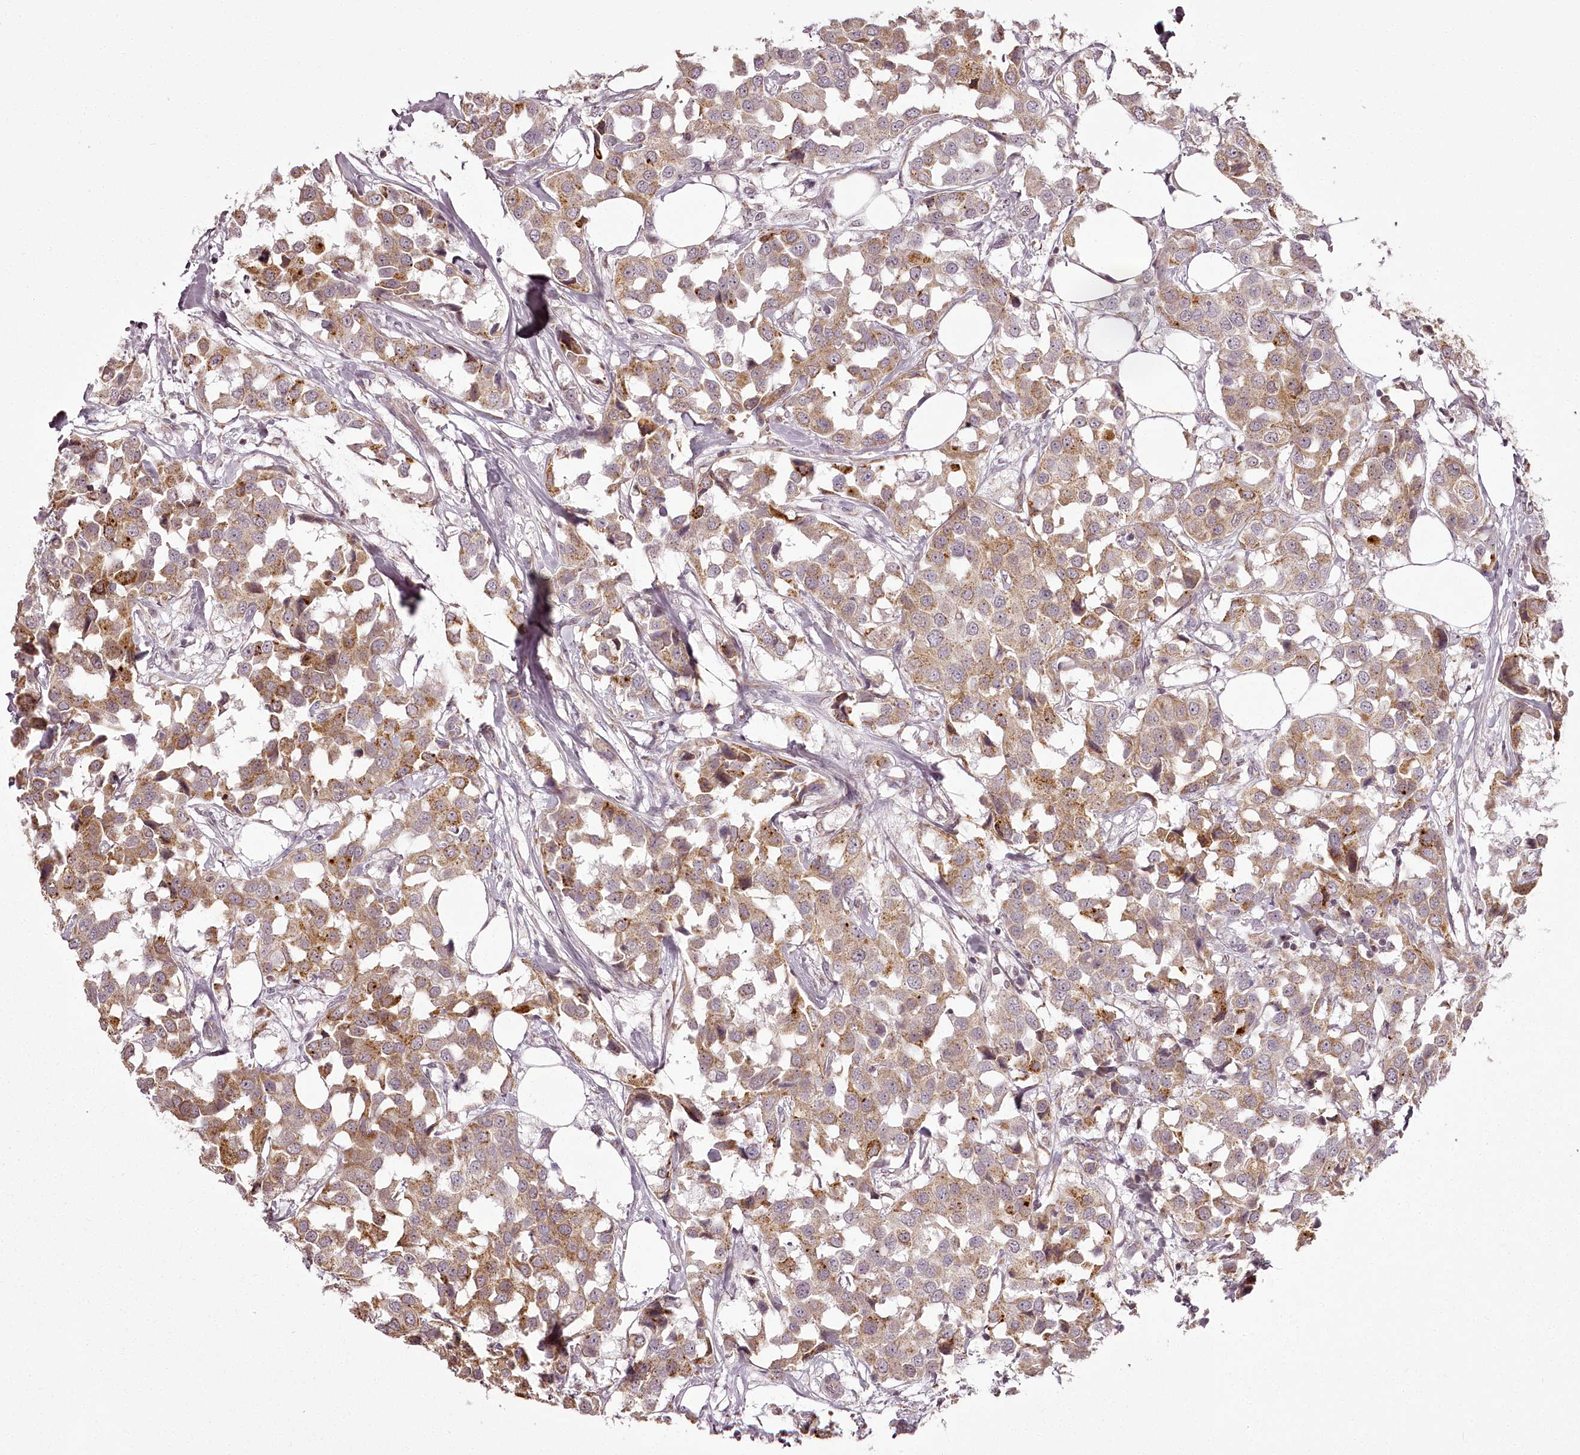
{"staining": {"intensity": "moderate", "quantity": ">75%", "location": "cytoplasmic/membranous"}, "tissue": "breast cancer", "cell_type": "Tumor cells", "image_type": "cancer", "snomed": [{"axis": "morphology", "description": "Duct carcinoma"}, {"axis": "topography", "description": "Breast"}], "caption": "Protein expression analysis of human breast cancer reveals moderate cytoplasmic/membranous expression in approximately >75% of tumor cells. (DAB = brown stain, brightfield microscopy at high magnification).", "gene": "CHCHD2", "patient": {"sex": "female", "age": 80}}